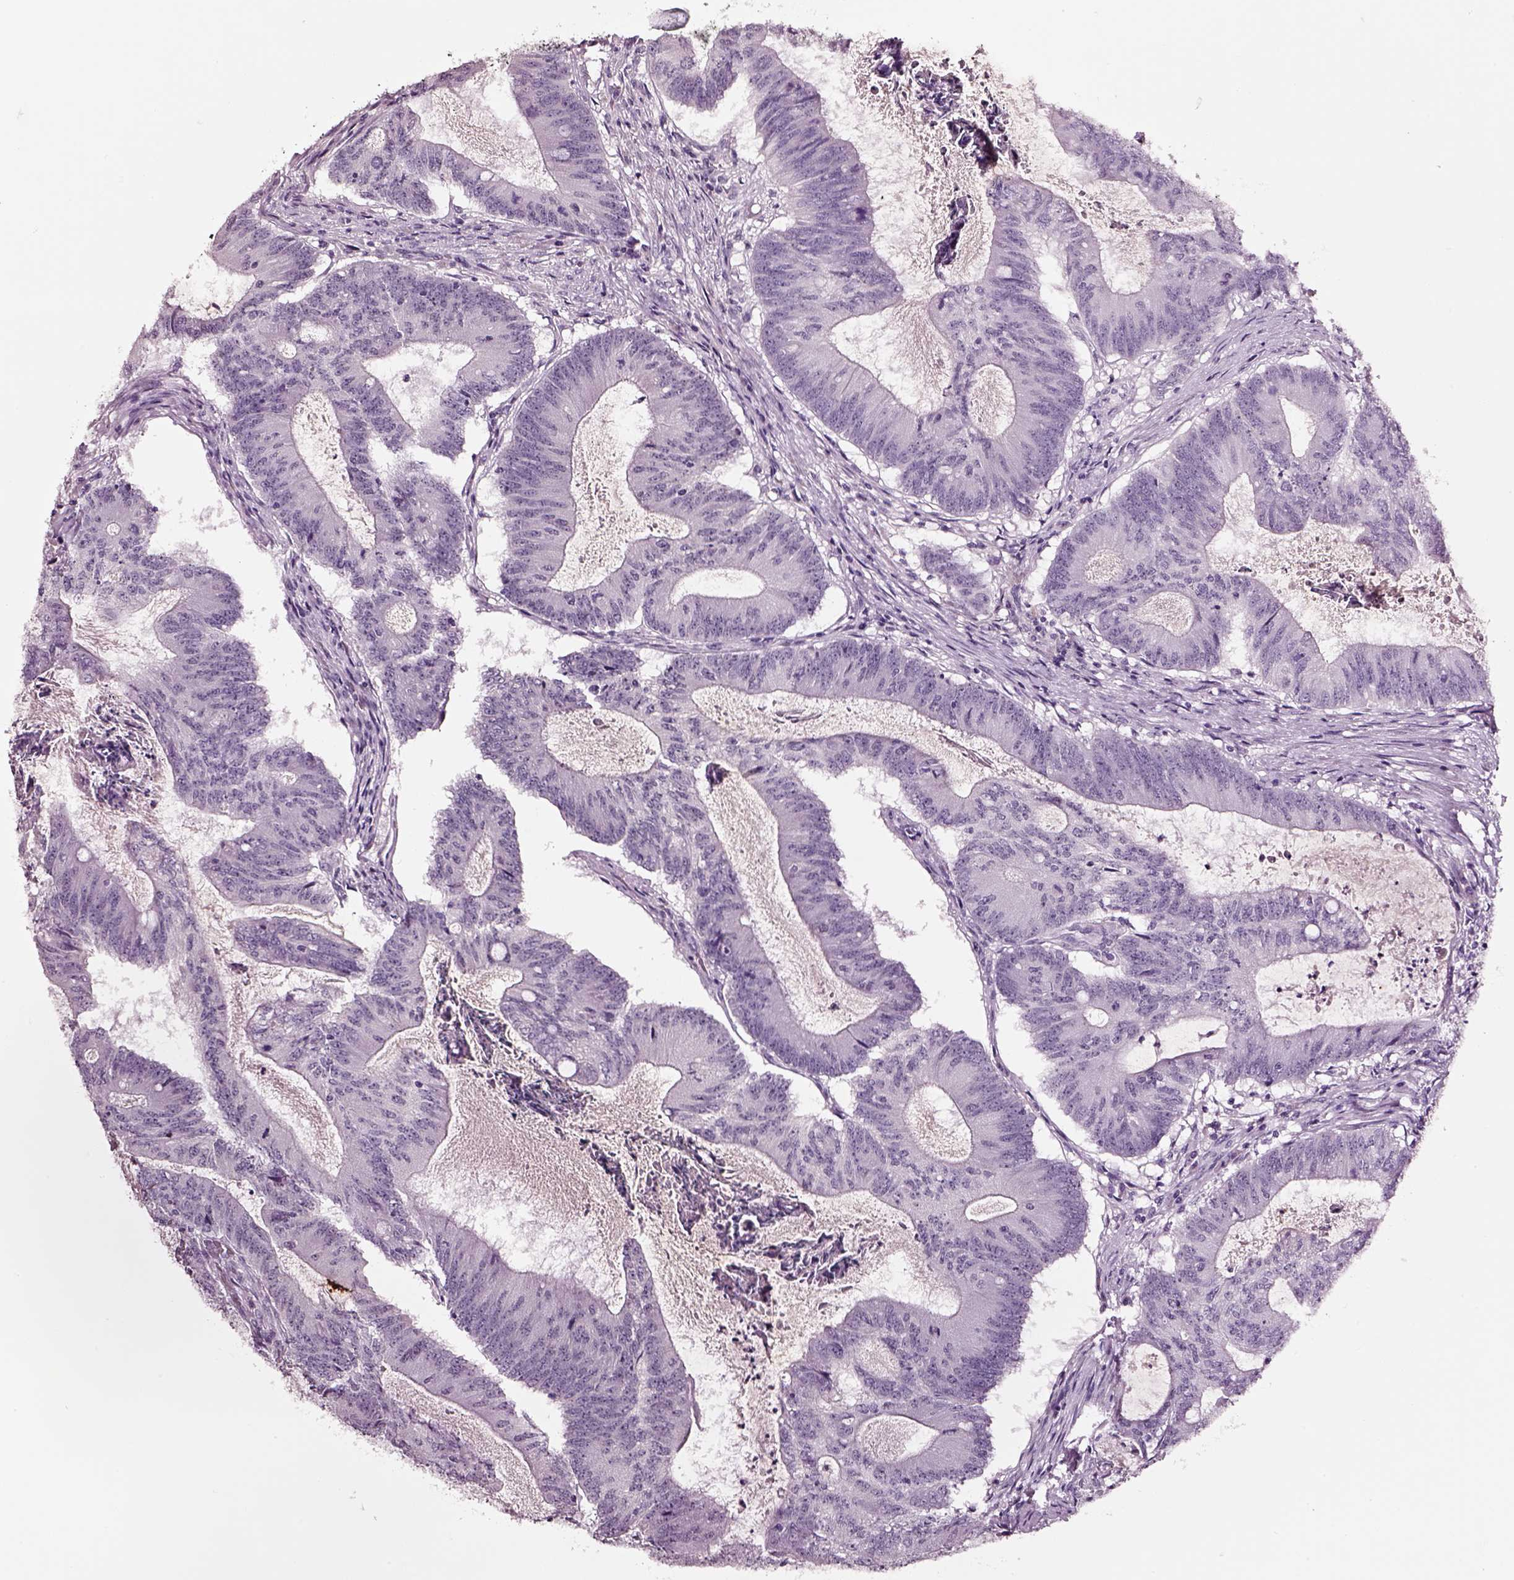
{"staining": {"intensity": "negative", "quantity": "none", "location": "none"}, "tissue": "colorectal cancer", "cell_type": "Tumor cells", "image_type": "cancer", "snomed": [{"axis": "morphology", "description": "Adenocarcinoma, NOS"}, {"axis": "topography", "description": "Colon"}], "caption": "Adenocarcinoma (colorectal) was stained to show a protein in brown. There is no significant expression in tumor cells. Brightfield microscopy of immunohistochemistry (IHC) stained with DAB (3,3'-diaminobenzidine) (brown) and hematoxylin (blue), captured at high magnification.", "gene": "SMIM17", "patient": {"sex": "female", "age": 70}}